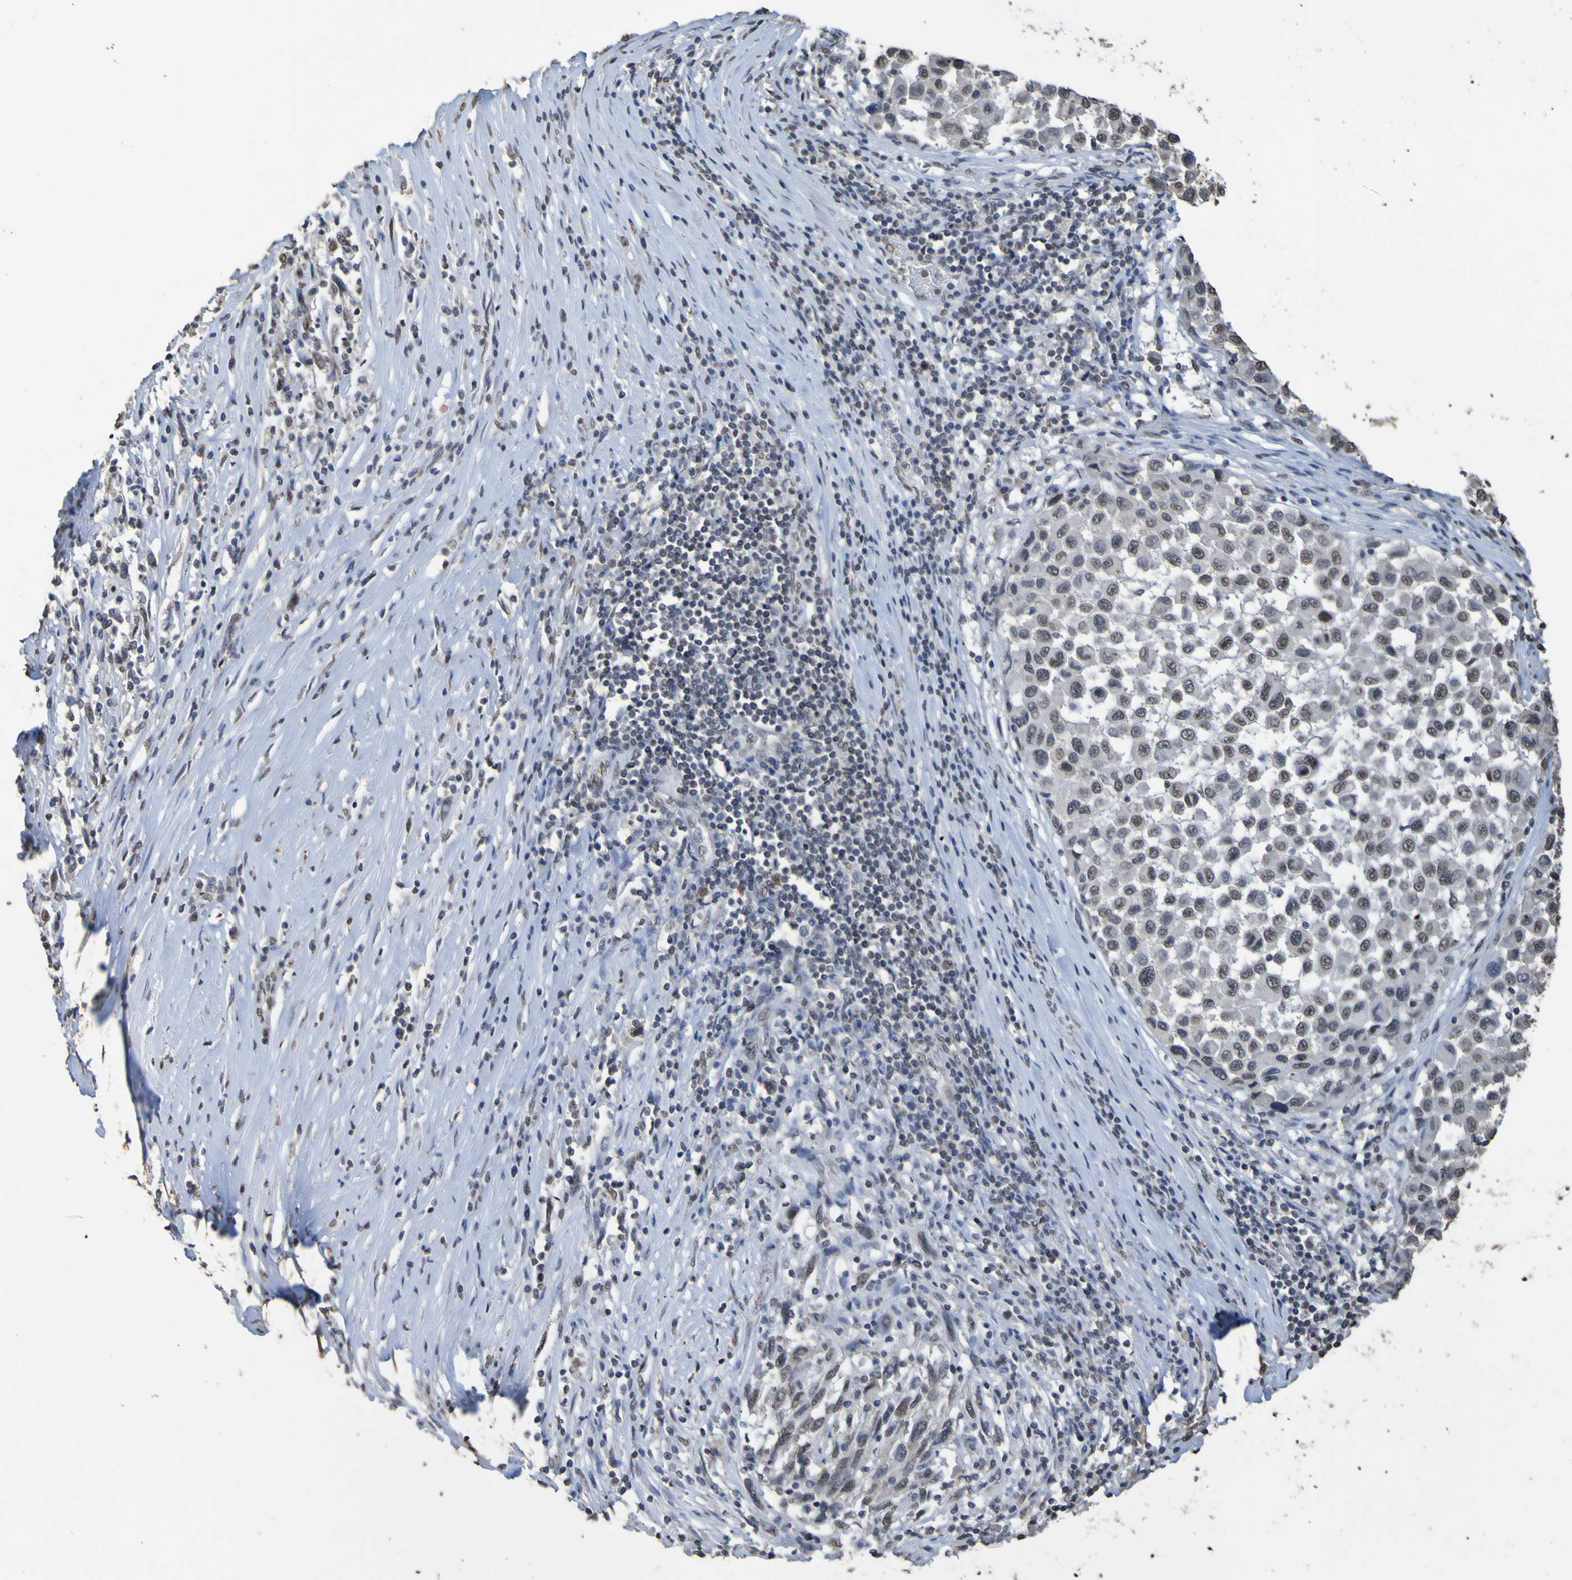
{"staining": {"intensity": "weak", "quantity": "25%-75%", "location": "nuclear"}, "tissue": "melanoma", "cell_type": "Tumor cells", "image_type": "cancer", "snomed": [{"axis": "morphology", "description": "Malignant melanoma, Metastatic site"}, {"axis": "topography", "description": "Lymph node"}], "caption": "The immunohistochemical stain labels weak nuclear staining in tumor cells of melanoma tissue. (Stains: DAB in brown, nuclei in blue, Microscopy: brightfield microscopy at high magnification).", "gene": "ALKBH2", "patient": {"sex": "male", "age": 61}}